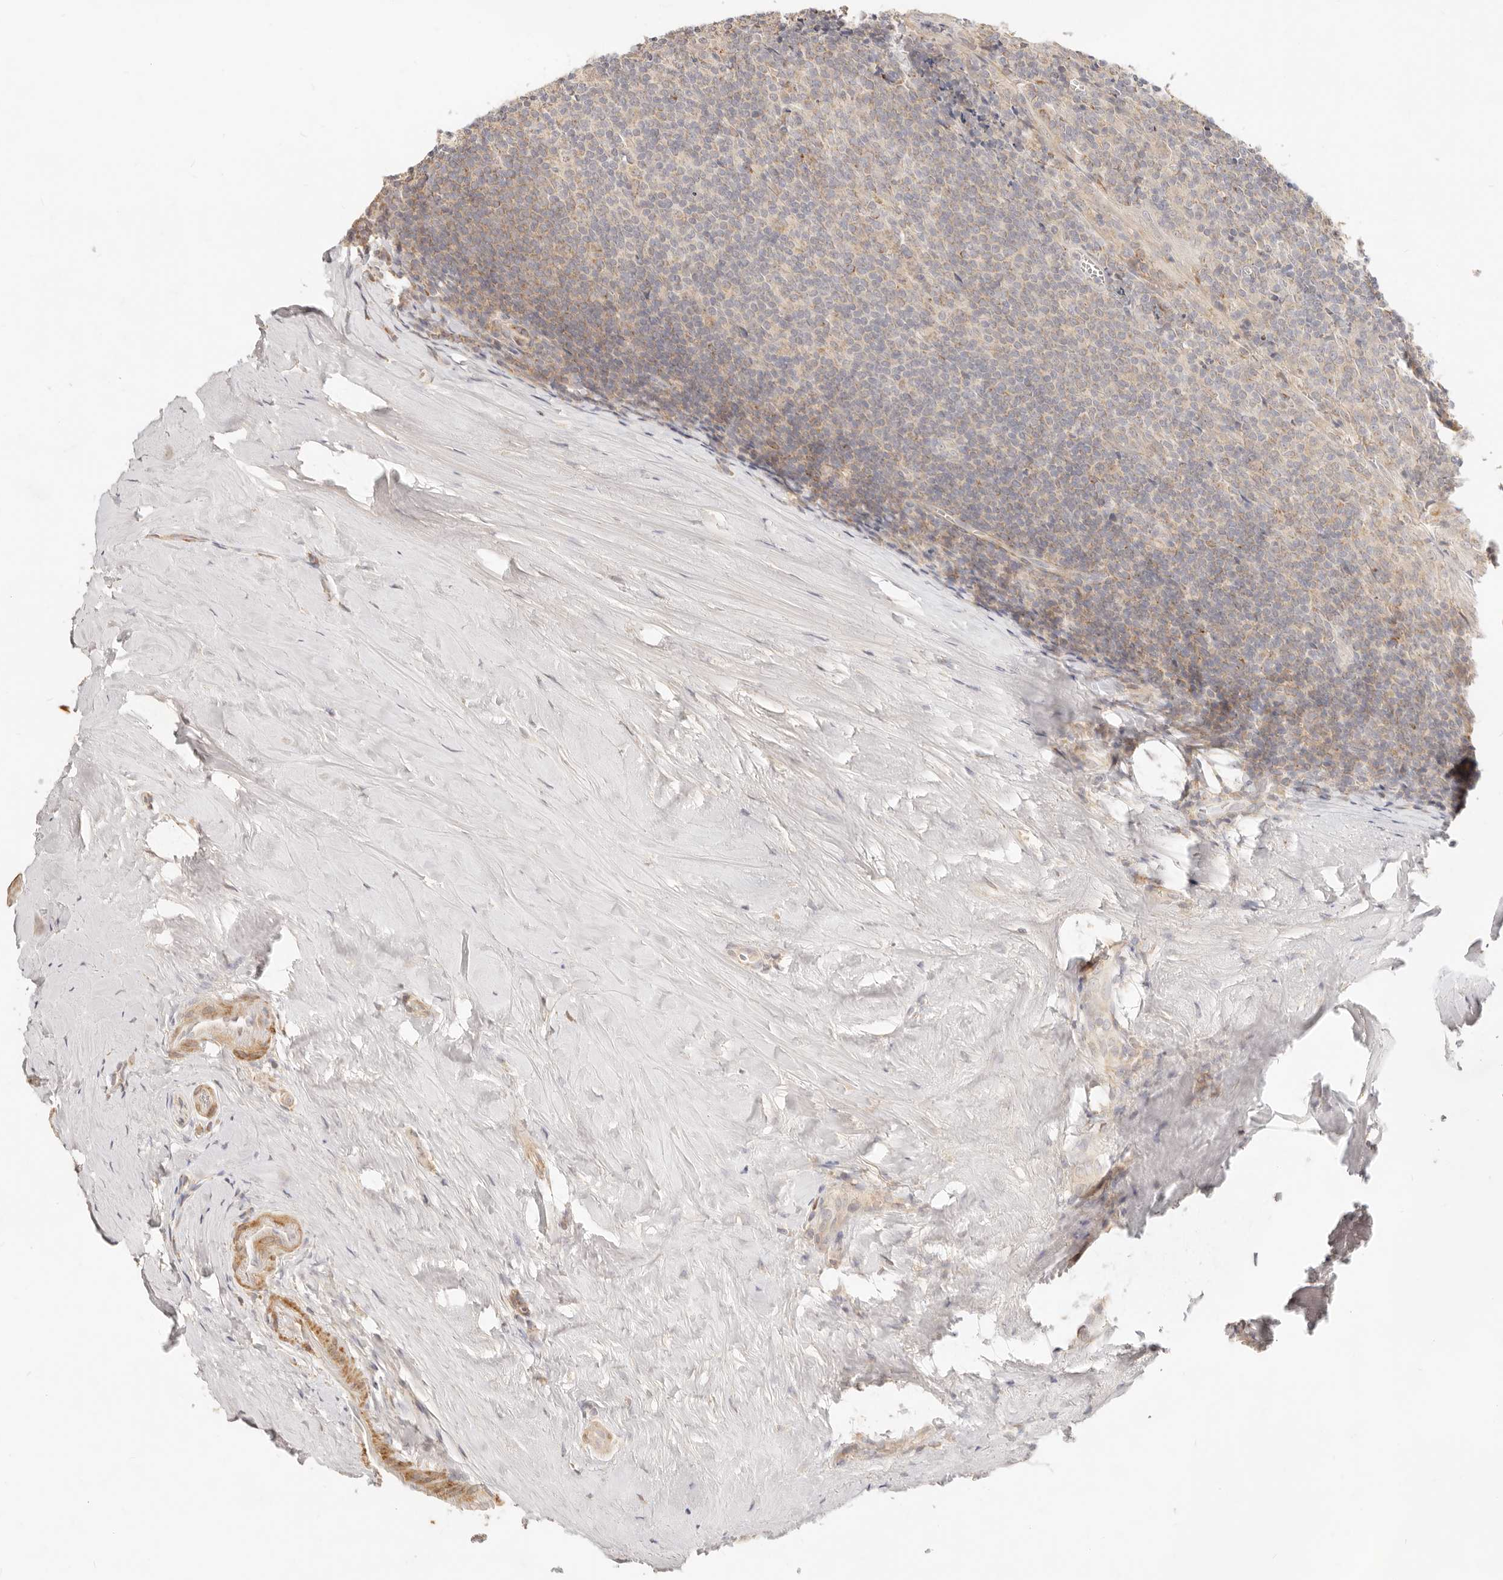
{"staining": {"intensity": "moderate", "quantity": "25%-75%", "location": "cytoplasmic/membranous"}, "tissue": "tonsil", "cell_type": "Germinal center cells", "image_type": "normal", "snomed": [{"axis": "morphology", "description": "Normal tissue, NOS"}, {"axis": "topography", "description": "Tonsil"}], "caption": "Tonsil stained for a protein displays moderate cytoplasmic/membranous positivity in germinal center cells. Using DAB (3,3'-diaminobenzidine) (brown) and hematoxylin (blue) stains, captured at high magnification using brightfield microscopy.", "gene": "RUBCNL", "patient": {"sex": "male", "age": 37}}